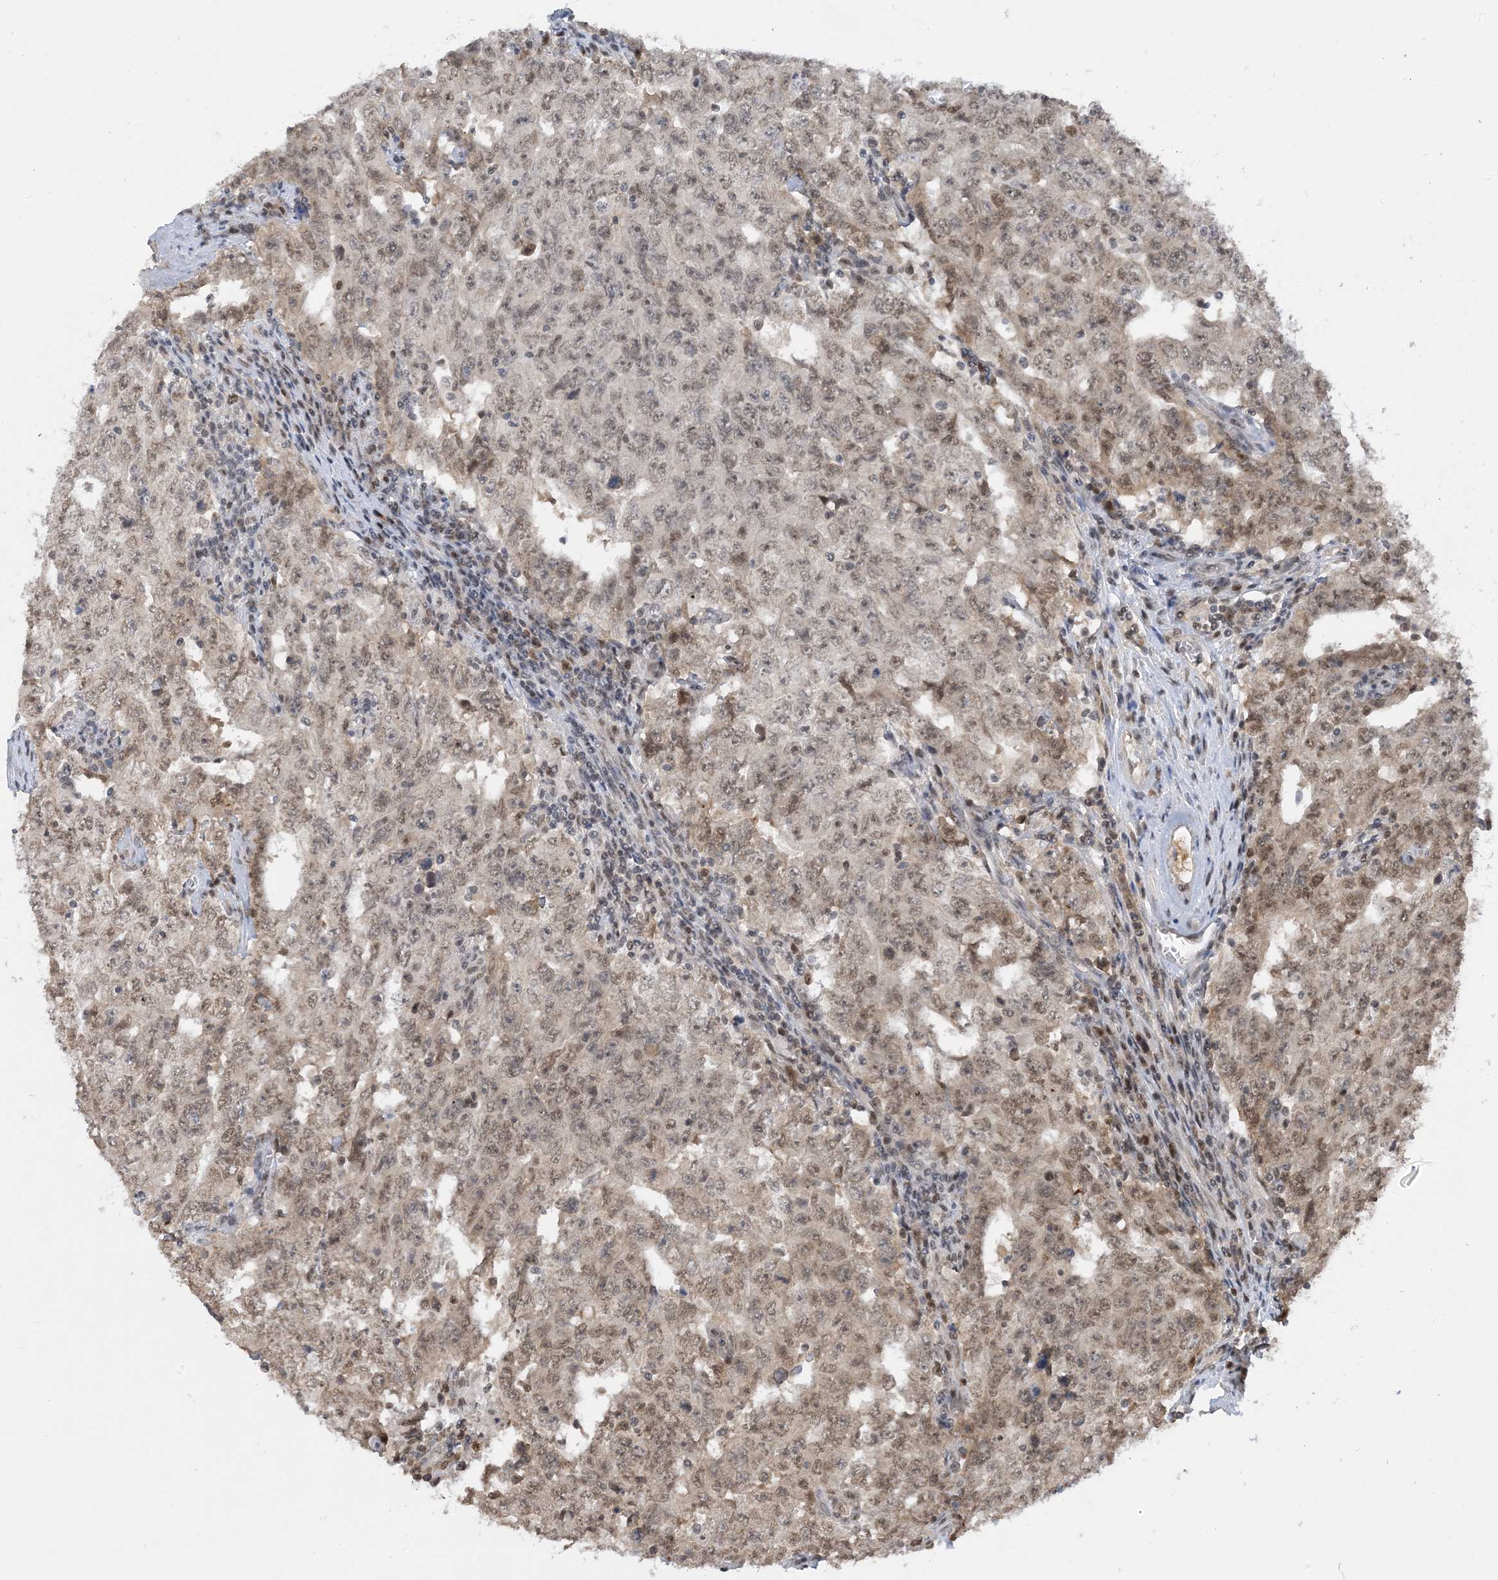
{"staining": {"intensity": "moderate", "quantity": "25%-75%", "location": "nuclear"}, "tissue": "testis cancer", "cell_type": "Tumor cells", "image_type": "cancer", "snomed": [{"axis": "morphology", "description": "Carcinoma, Embryonal, NOS"}, {"axis": "topography", "description": "Testis"}], "caption": "A histopathology image of human testis embryonal carcinoma stained for a protein exhibits moderate nuclear brown staining in tumor cells.", "gene": "ACYP2", "patient": {"sex": "male", "age": 26}}